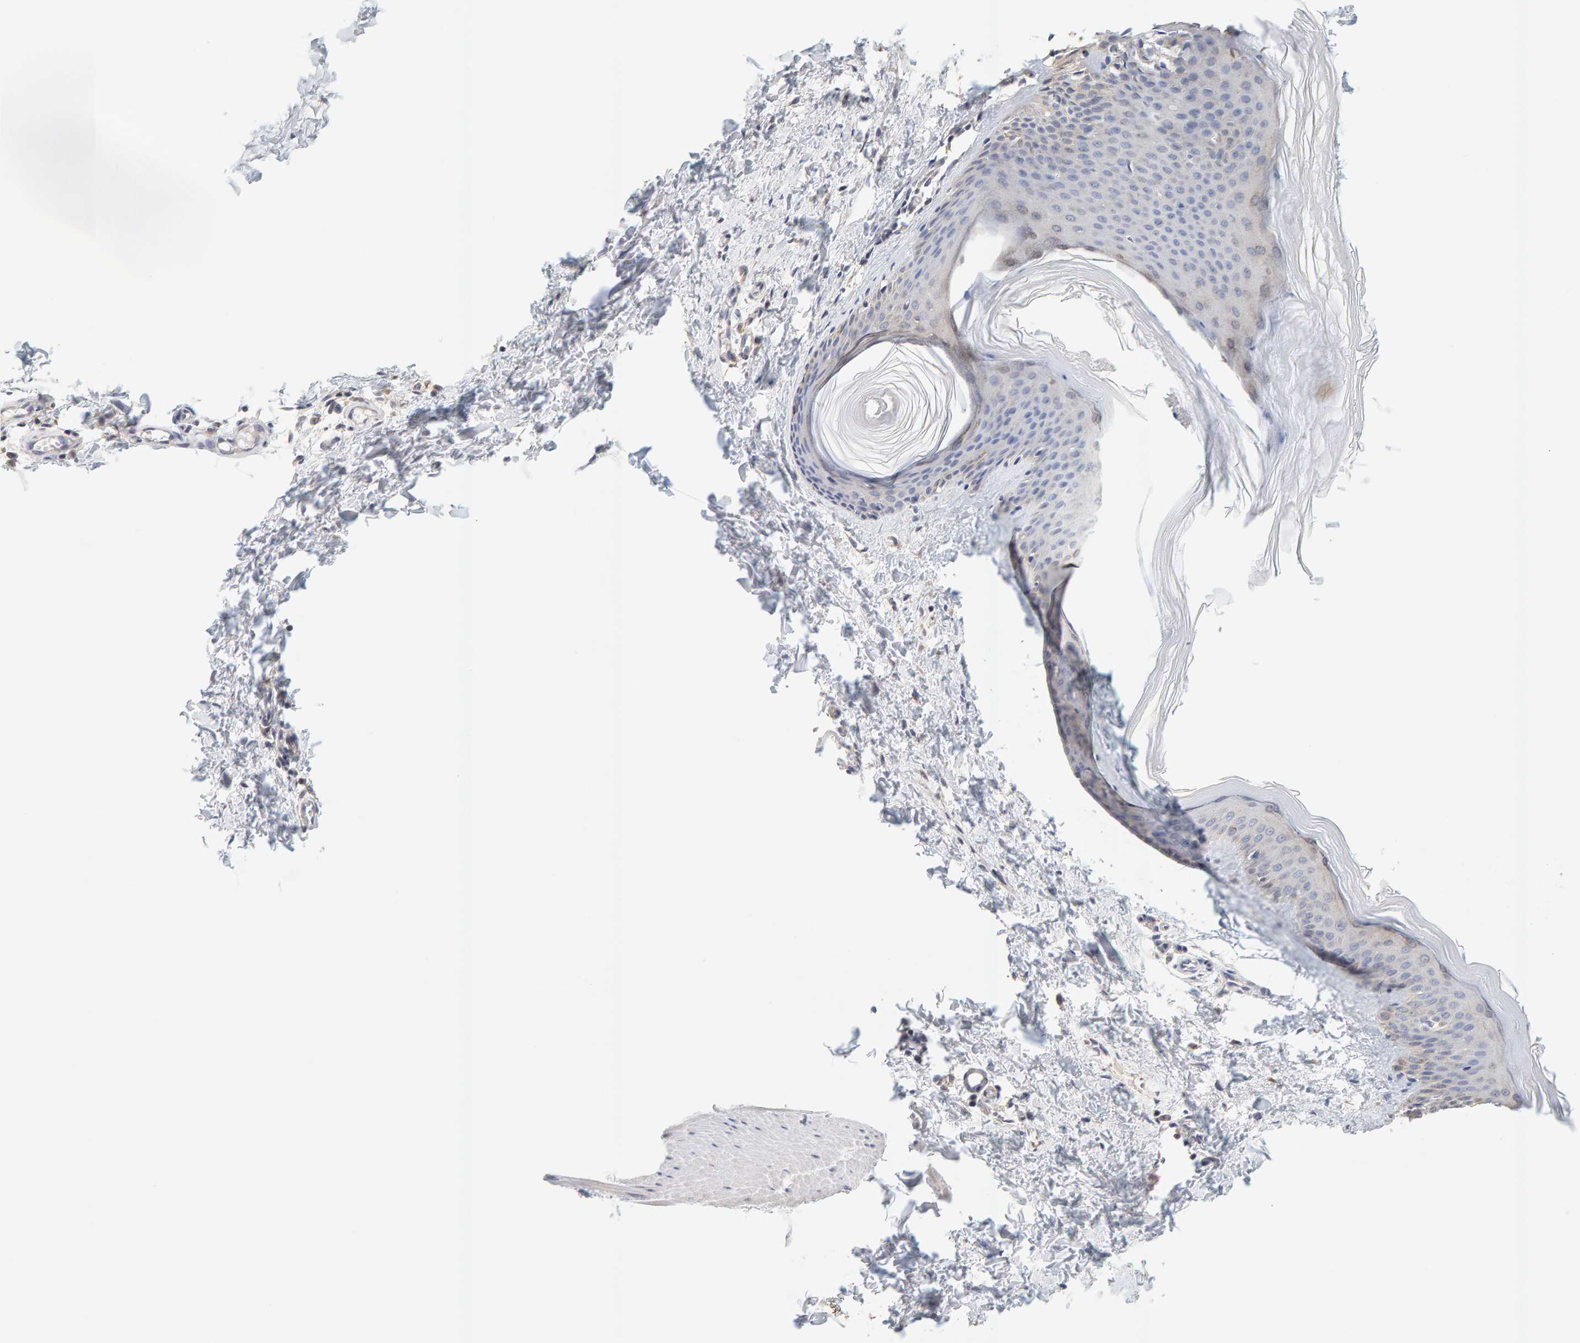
{"staining": {"intensity": "negative", "quantity": "none", "location": "none"}, "tissue": "skin", "cell_type": "Fibroblasts", "image_type": "normal", "snomed": [{"axis": "morphology", "description": "Normal tissue, NOS"}, {"axis": "topography", "description": "Skin"}], "caption": "Image shows no significant protein positivity in fibroblasts of benign skin. (Stains: DAB (3,3'-diaminobenzidine) immunohistochemistry (IHC) with hematoxylin counter stain, Microscopy: brightfield microscopy at high magnification).", "gene": "SGPL1", "patient": {"sex": "female", "age": 27}}